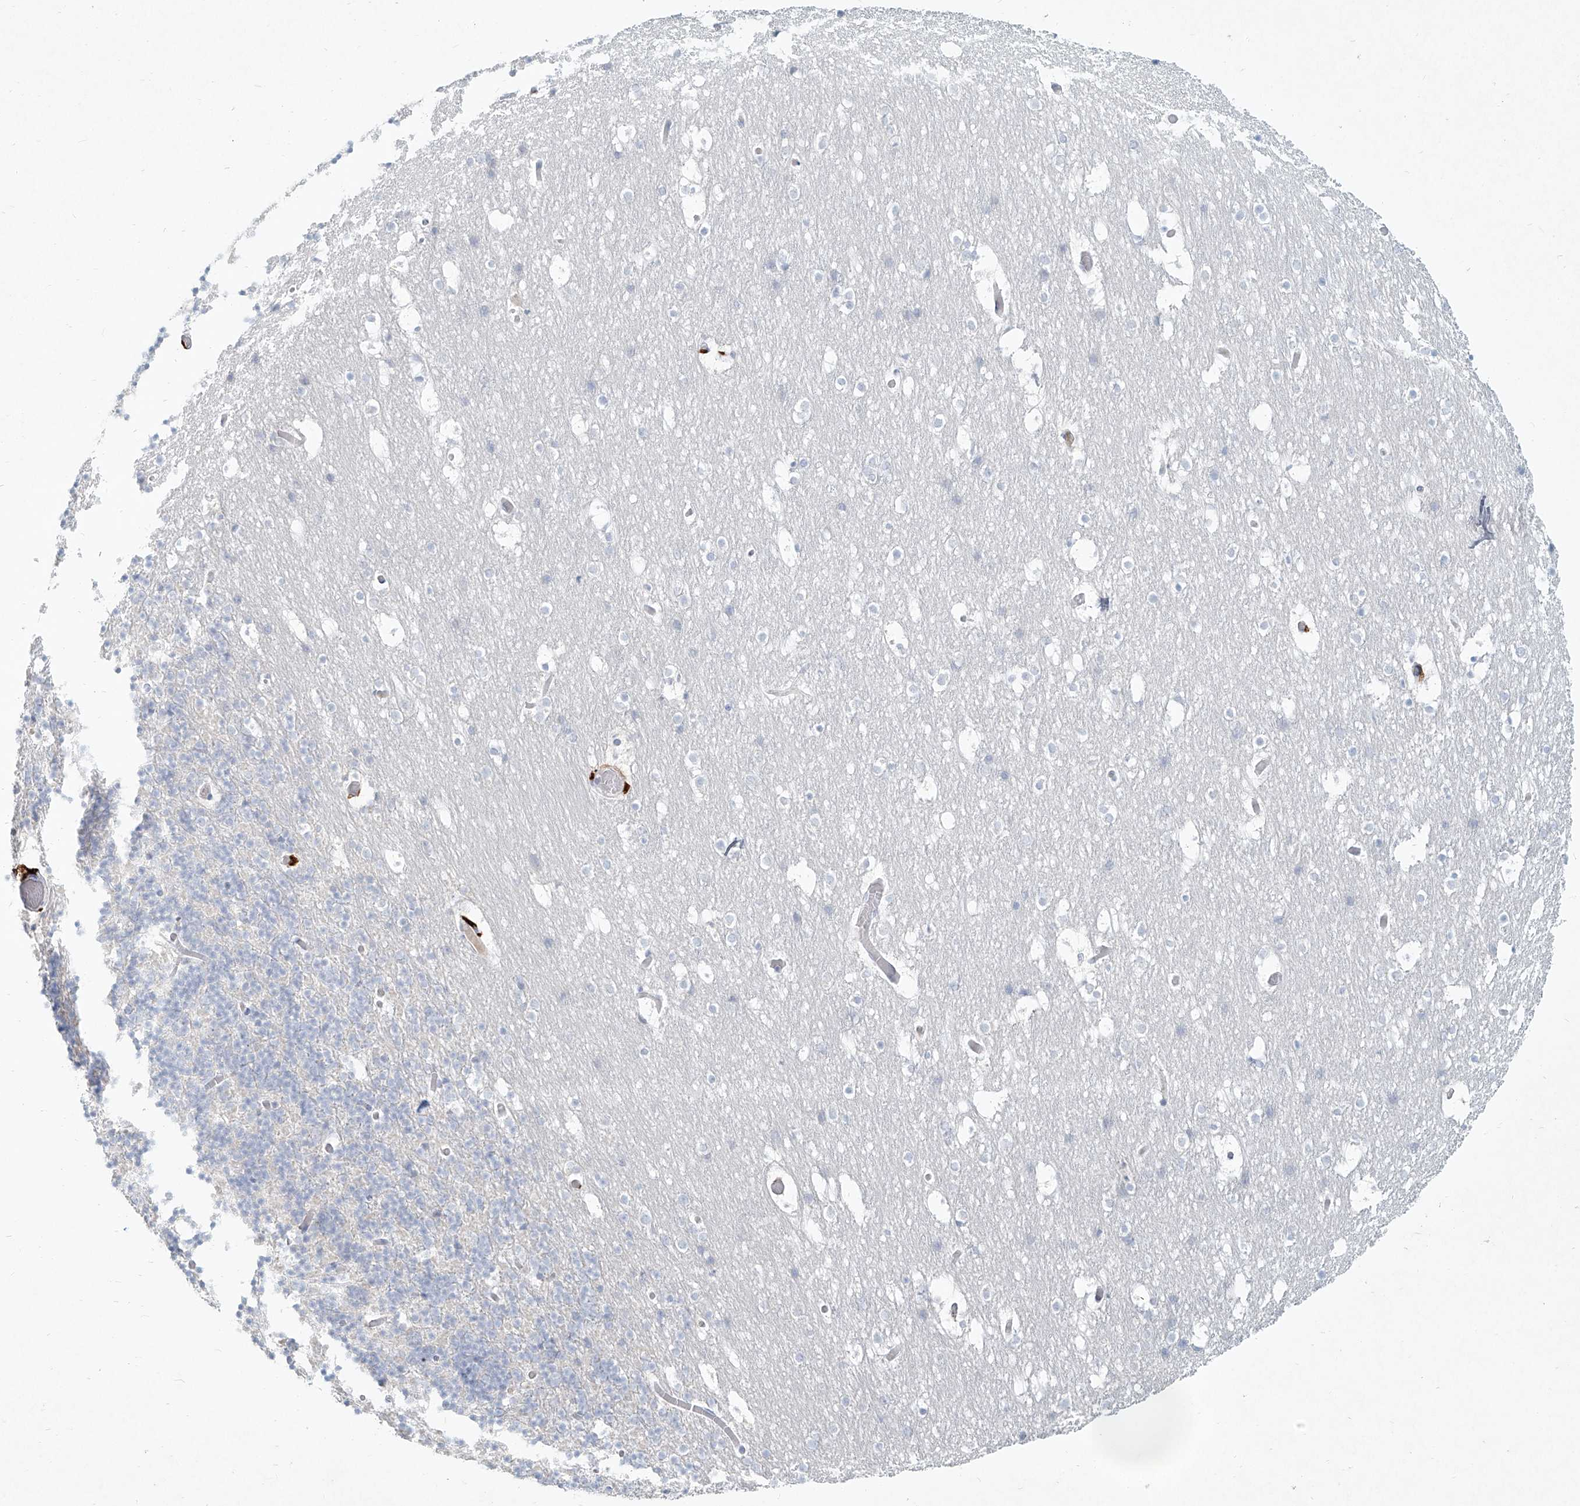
{"staining": {"intensity": "negative", "quantity": "none", "location": "none"}, "tissue": "cerebellum", "cell_type": "Cells in granular layer", "image_type": "normal", "snomed": [{"axis": "morphology", "description": "Normal tissue, NOS"}, {"axis": "topography", "description": "Cerebellum"}], "caption": "The photomicrograph reveals no significant expression in cells in granular layer of cerebellum. The staining was performed using DAB (3,3'-diaminobenzidine) to visualize the protein expression in brown, while the nuclei were stained in blue with hematoxylin (Magnification: 20x).", "gene": "CD209", "patient": {"sex": "male", "age": 57}}